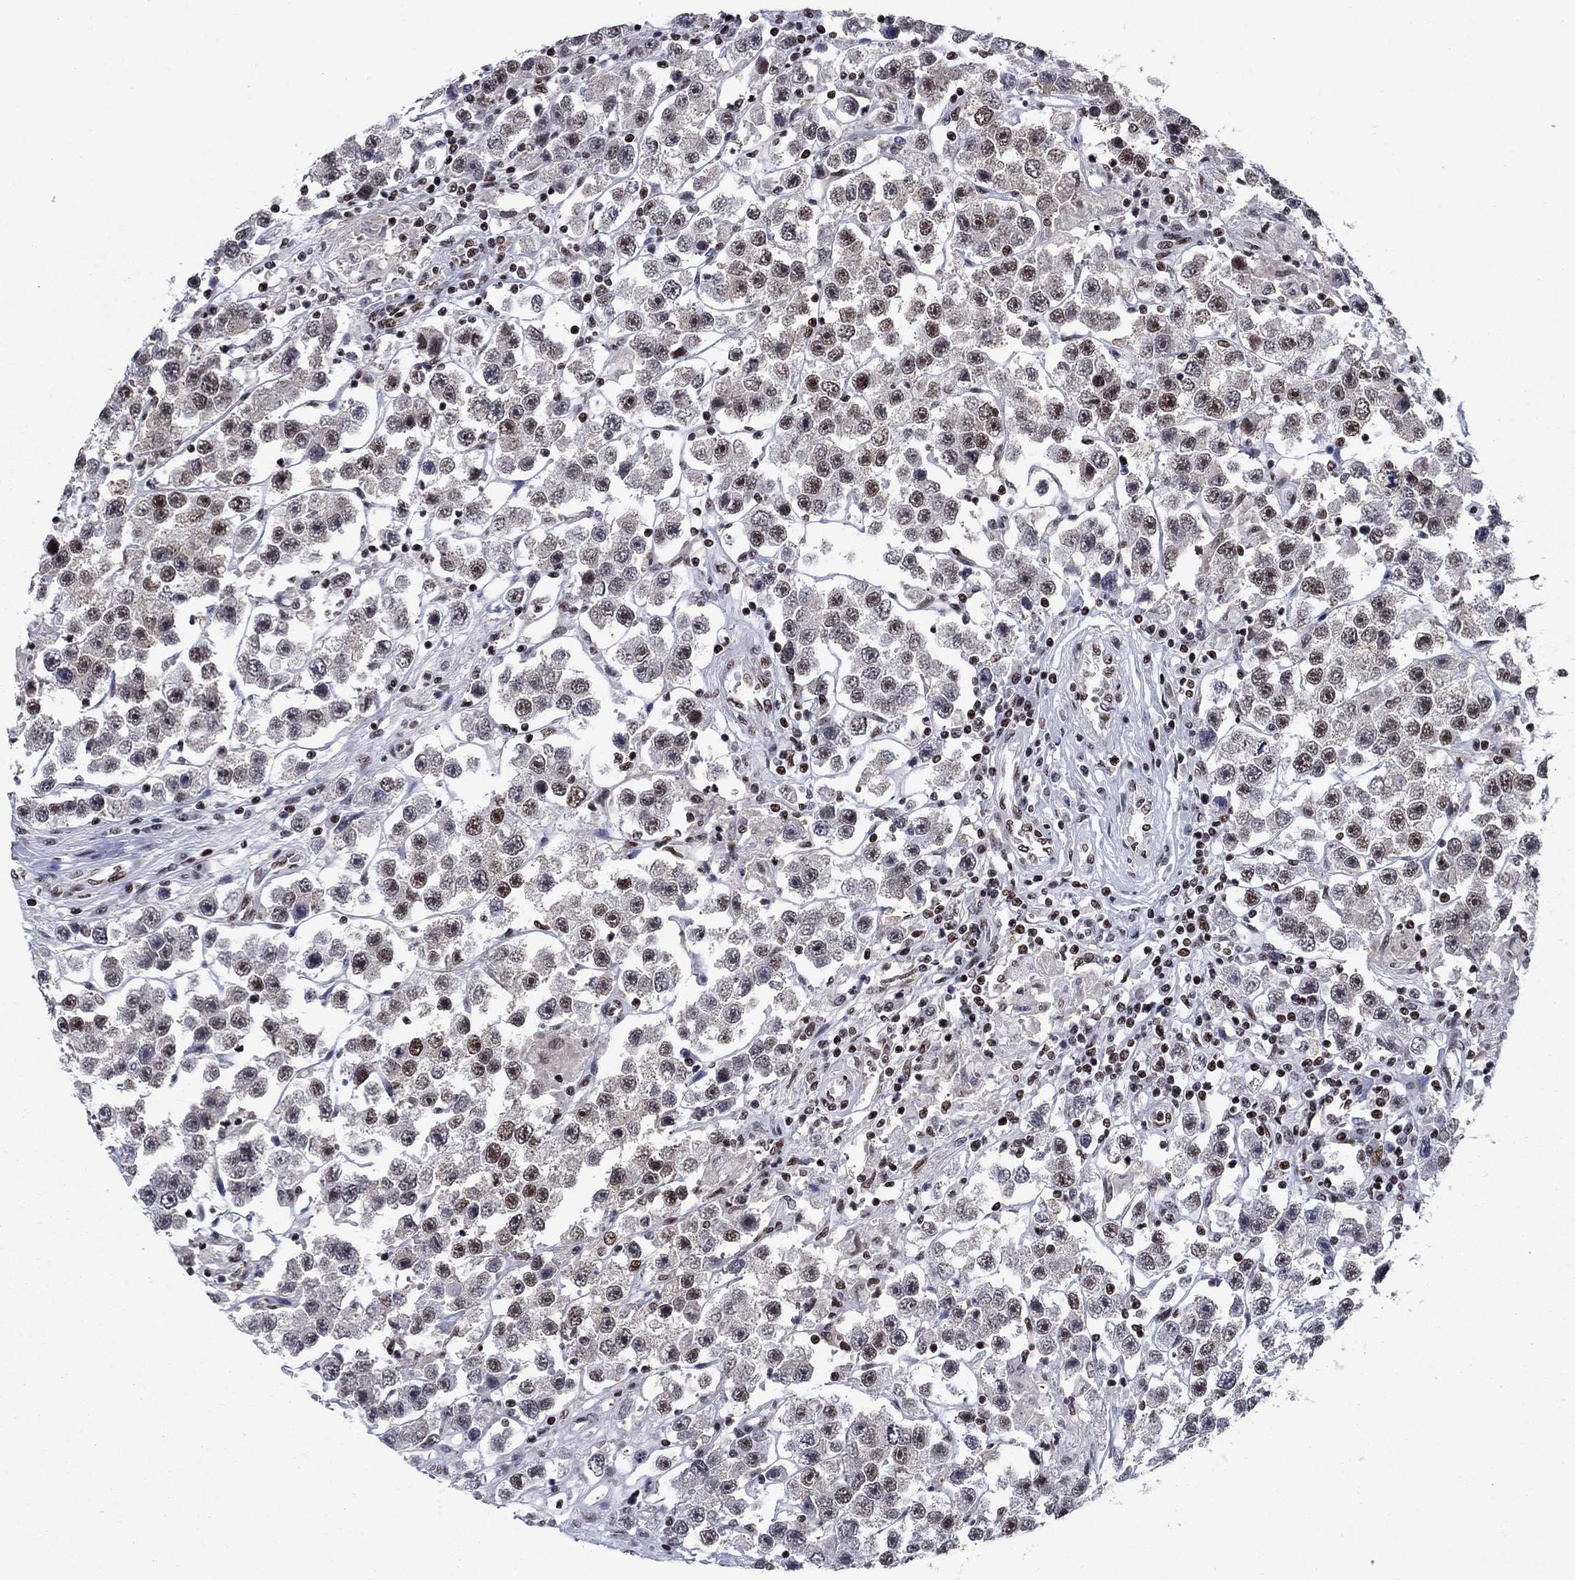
{"staining": {"intensity": "moderate", "quantity": "25%-75%", "location": "nuclear"}, "tissue": "testis cancer", "cell_type": "Tumor cells", "image_type": "cancer", "snomed": [{"axis": "morphology", "description": "Seminoma, NOS"}, {"axis": "topography", "description": "Testis"}], "caption": "Immunohistochemistry image of neoplastic tissue: human testis cancer (seminoma) stained using immunohistochemistry exhibits medium levels of moderate protein expression localized specifically in the nuclear of tumor cells, appearing as a nuclear brown color.", "gene": "RPRD1B", "patient": {"sex": "male", "age": 45}}